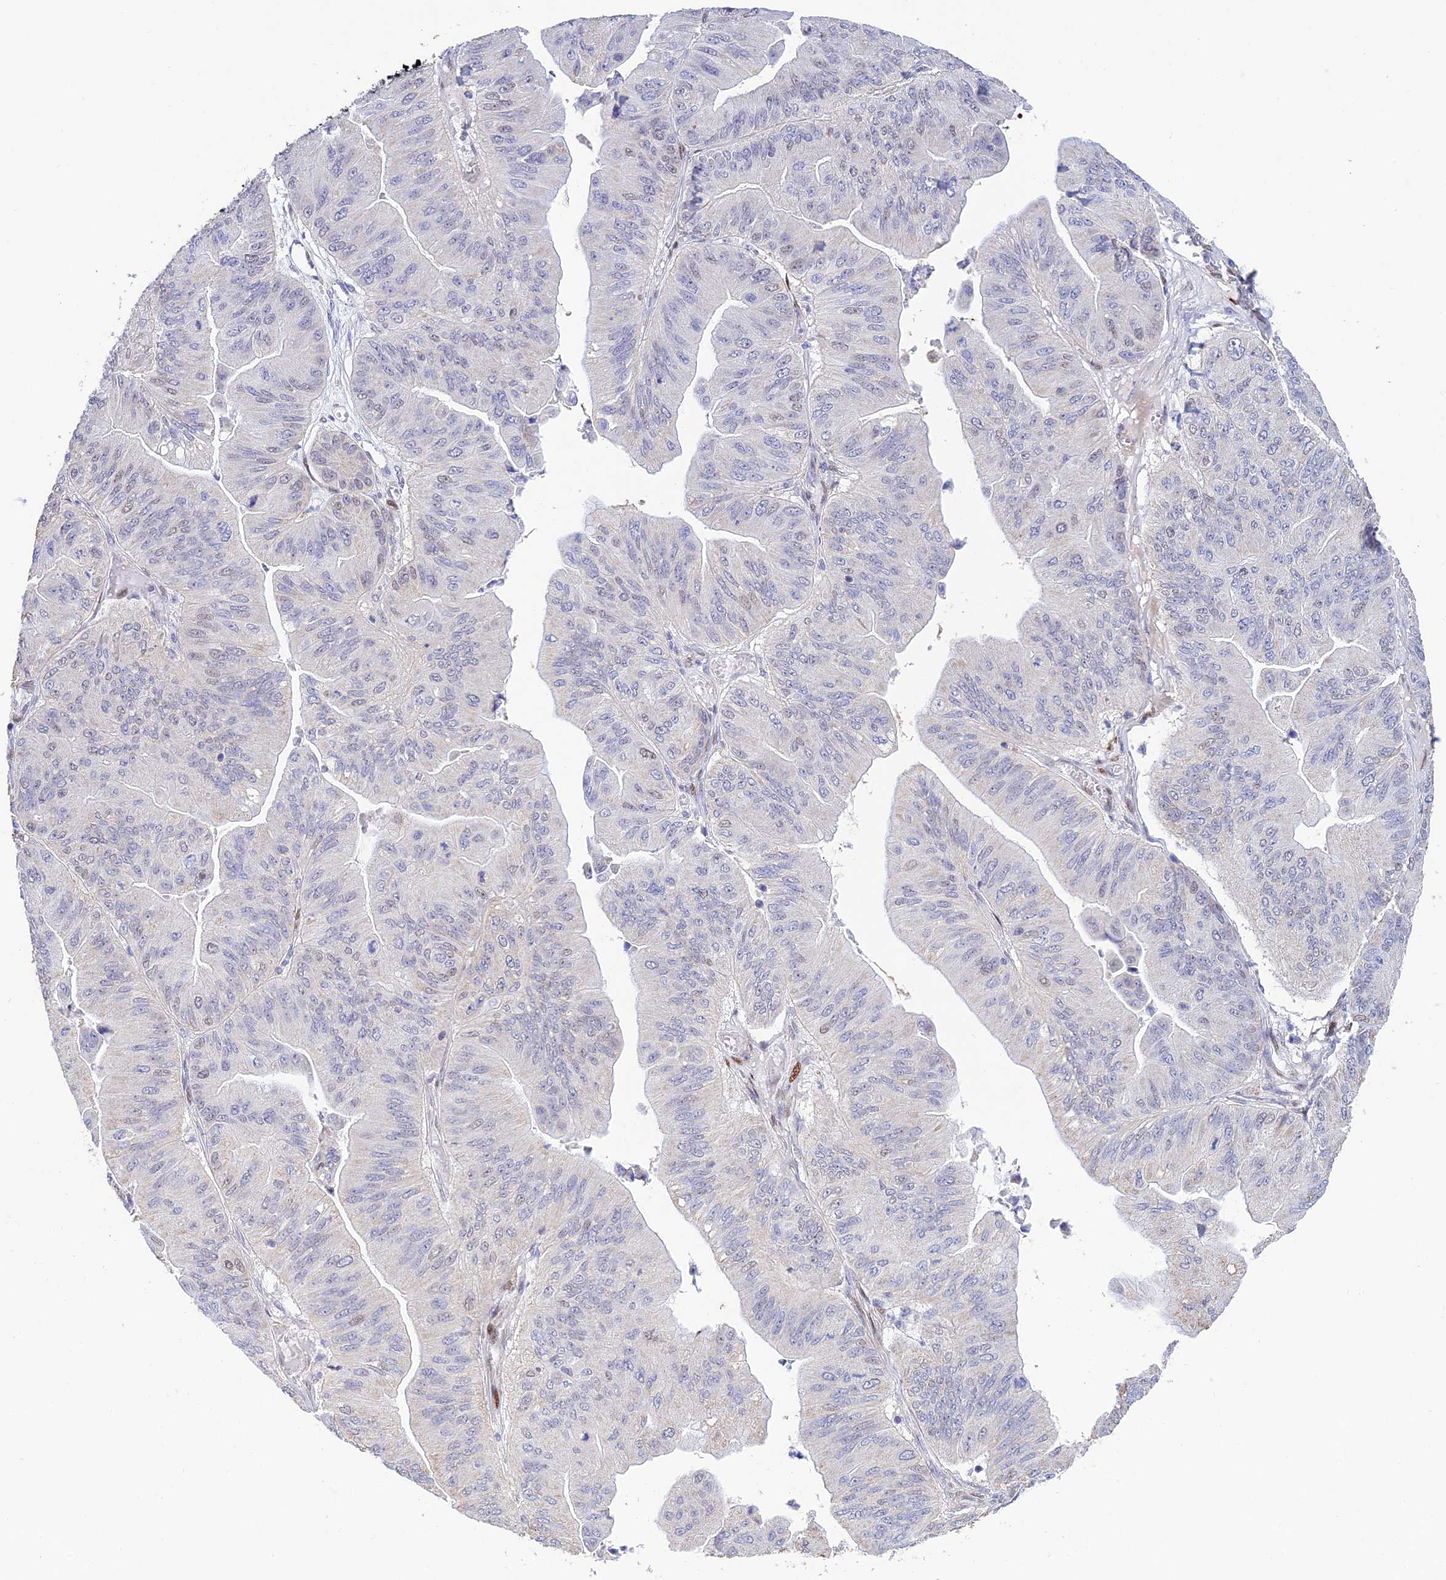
{"staining": {"intensity": "weak", "quantity": "<25%", "location": "nuclear"}, "tissue": "ovarian cancer", "cell_type": "Tumor cells", "image_type": "cancer", "snomed": [{"axis": "morphology", "description": "Cystadenocarcinoma, mucinous, NOS"}, {"axis": "topography", "description": "Ovary"}], "caption": "An image of human ovarian cancer (mucinous cystadenocarcinoma) is negative for staining in tumor cells.", "gene": "WDR55", "patient": {"sex": "female", "age": 61}}